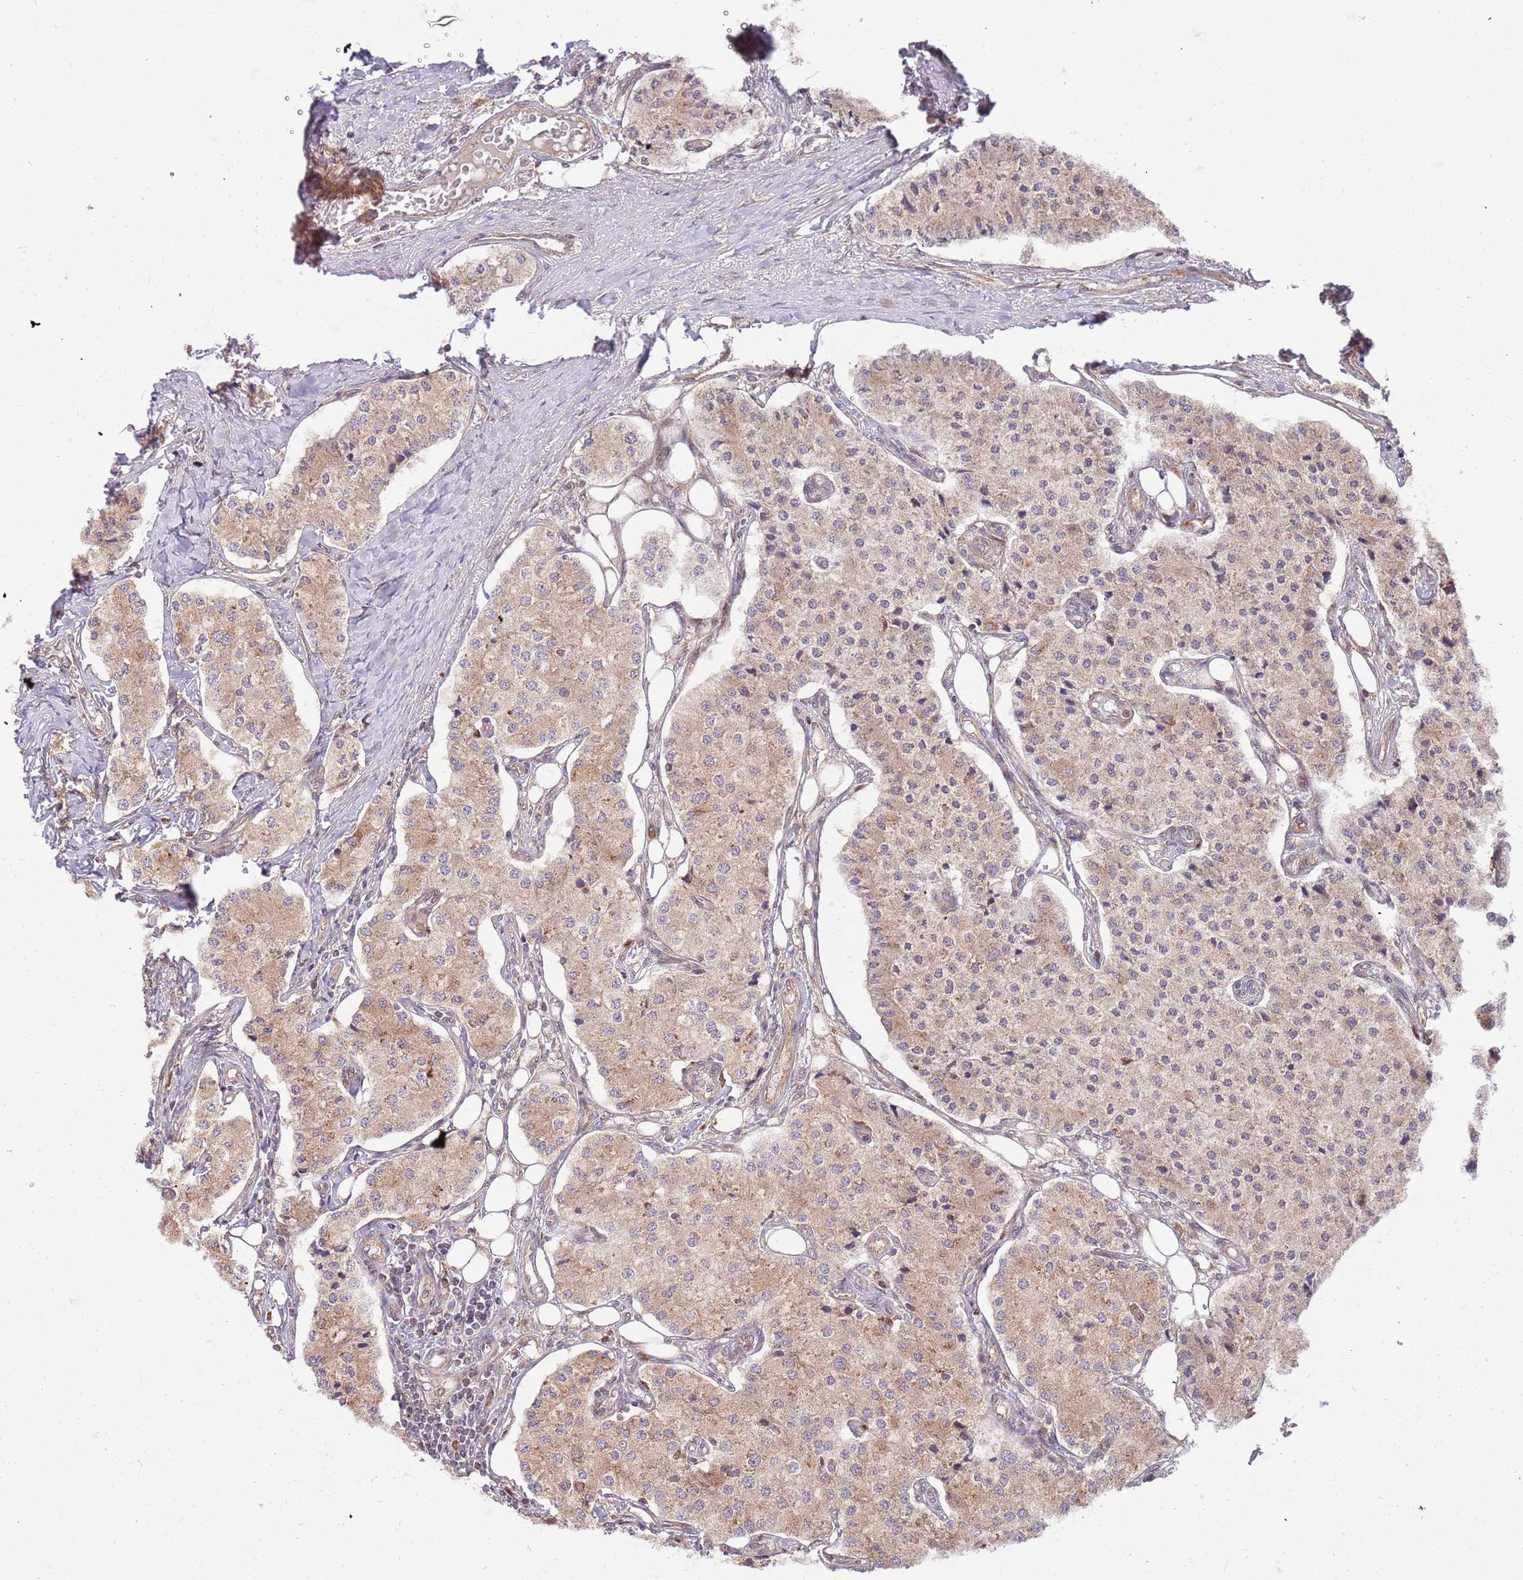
{"staining": {"intensity": "weak", "quantity": ">75%", "location": "cytoplasmic/membranous"}, "tissue": "carcinoid", "cell_type": "Tumor cells", "image_type": "cancer", "snomed": [{"axis": "morphology", "description": "Carcinoid, malignant, NOS"}, {"axis": "topography", "description": "Colon"}], "caption": "IHC of carcinoid reveals low levels of weak cytoplasmic/membranous expression in about >75% of tumor cells.", "gene": "OSBP", "patient": {"sex": "female", "age": 52}}